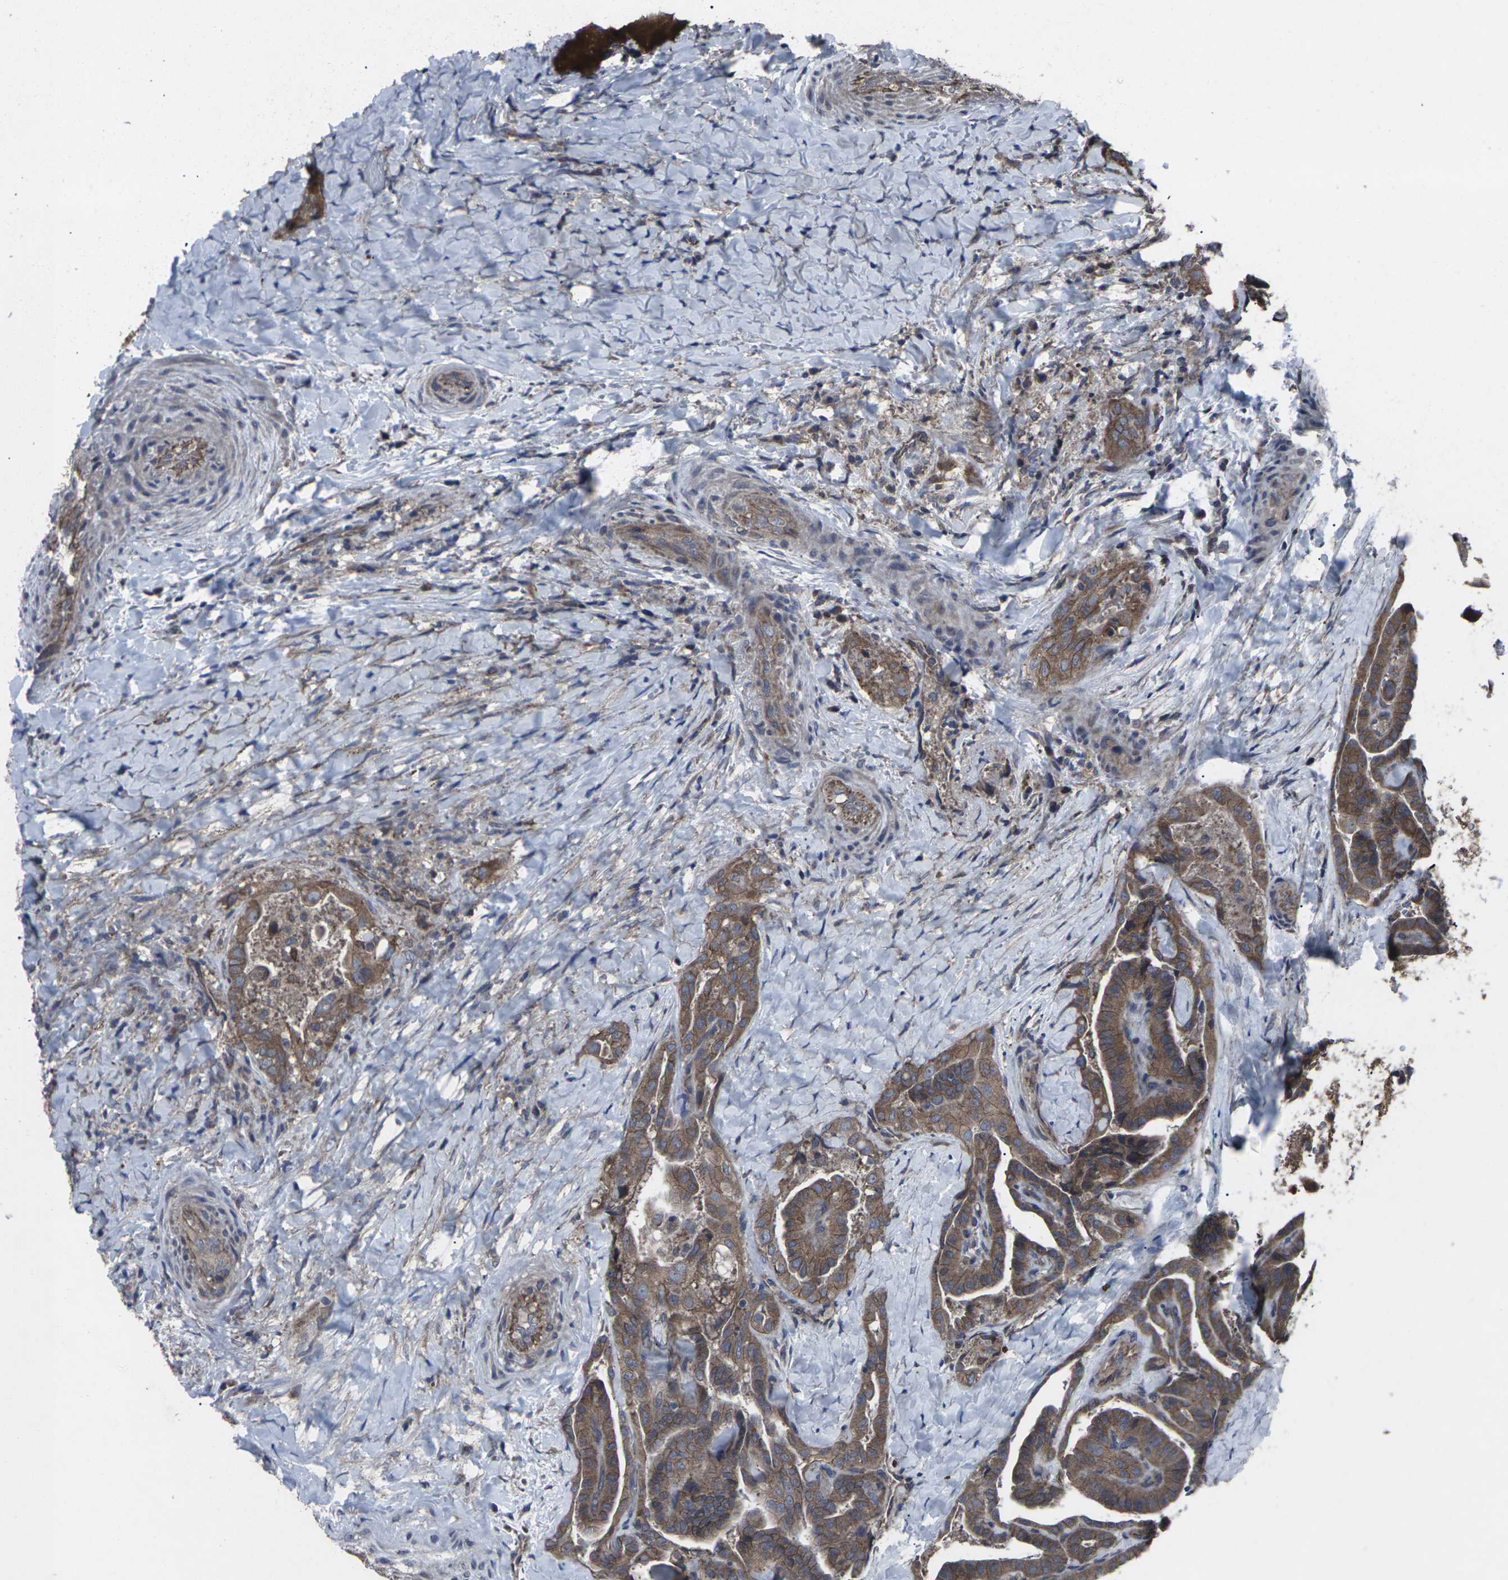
{"staining": {"intensity": "strong", "quantity": ">75%", "location": "cytoplasmic/membranous"}, "tissue": "thyroid cancer", "cell_type": "Tumor cells", "image_type": "cancer", "snomed": [{"axis": "morphology", "description": "Papillary adenocarcinoma, NOS"}, {"axis": "topography", "description": "Thyroid gland"}], "caption": "High-magnification brightfield microscopy of thyroid papillary adenocarcinoma stained with DAB (brown) and counterstained with hematoxylin (blue). tumor cells exhibit strong cytoplasmic/membranous positivity is present in approximately>75% of cells. Nuclei are stained in blue.", "gene": "MAPKAPK2", "patient": {"sex": "male", "age": 77}}